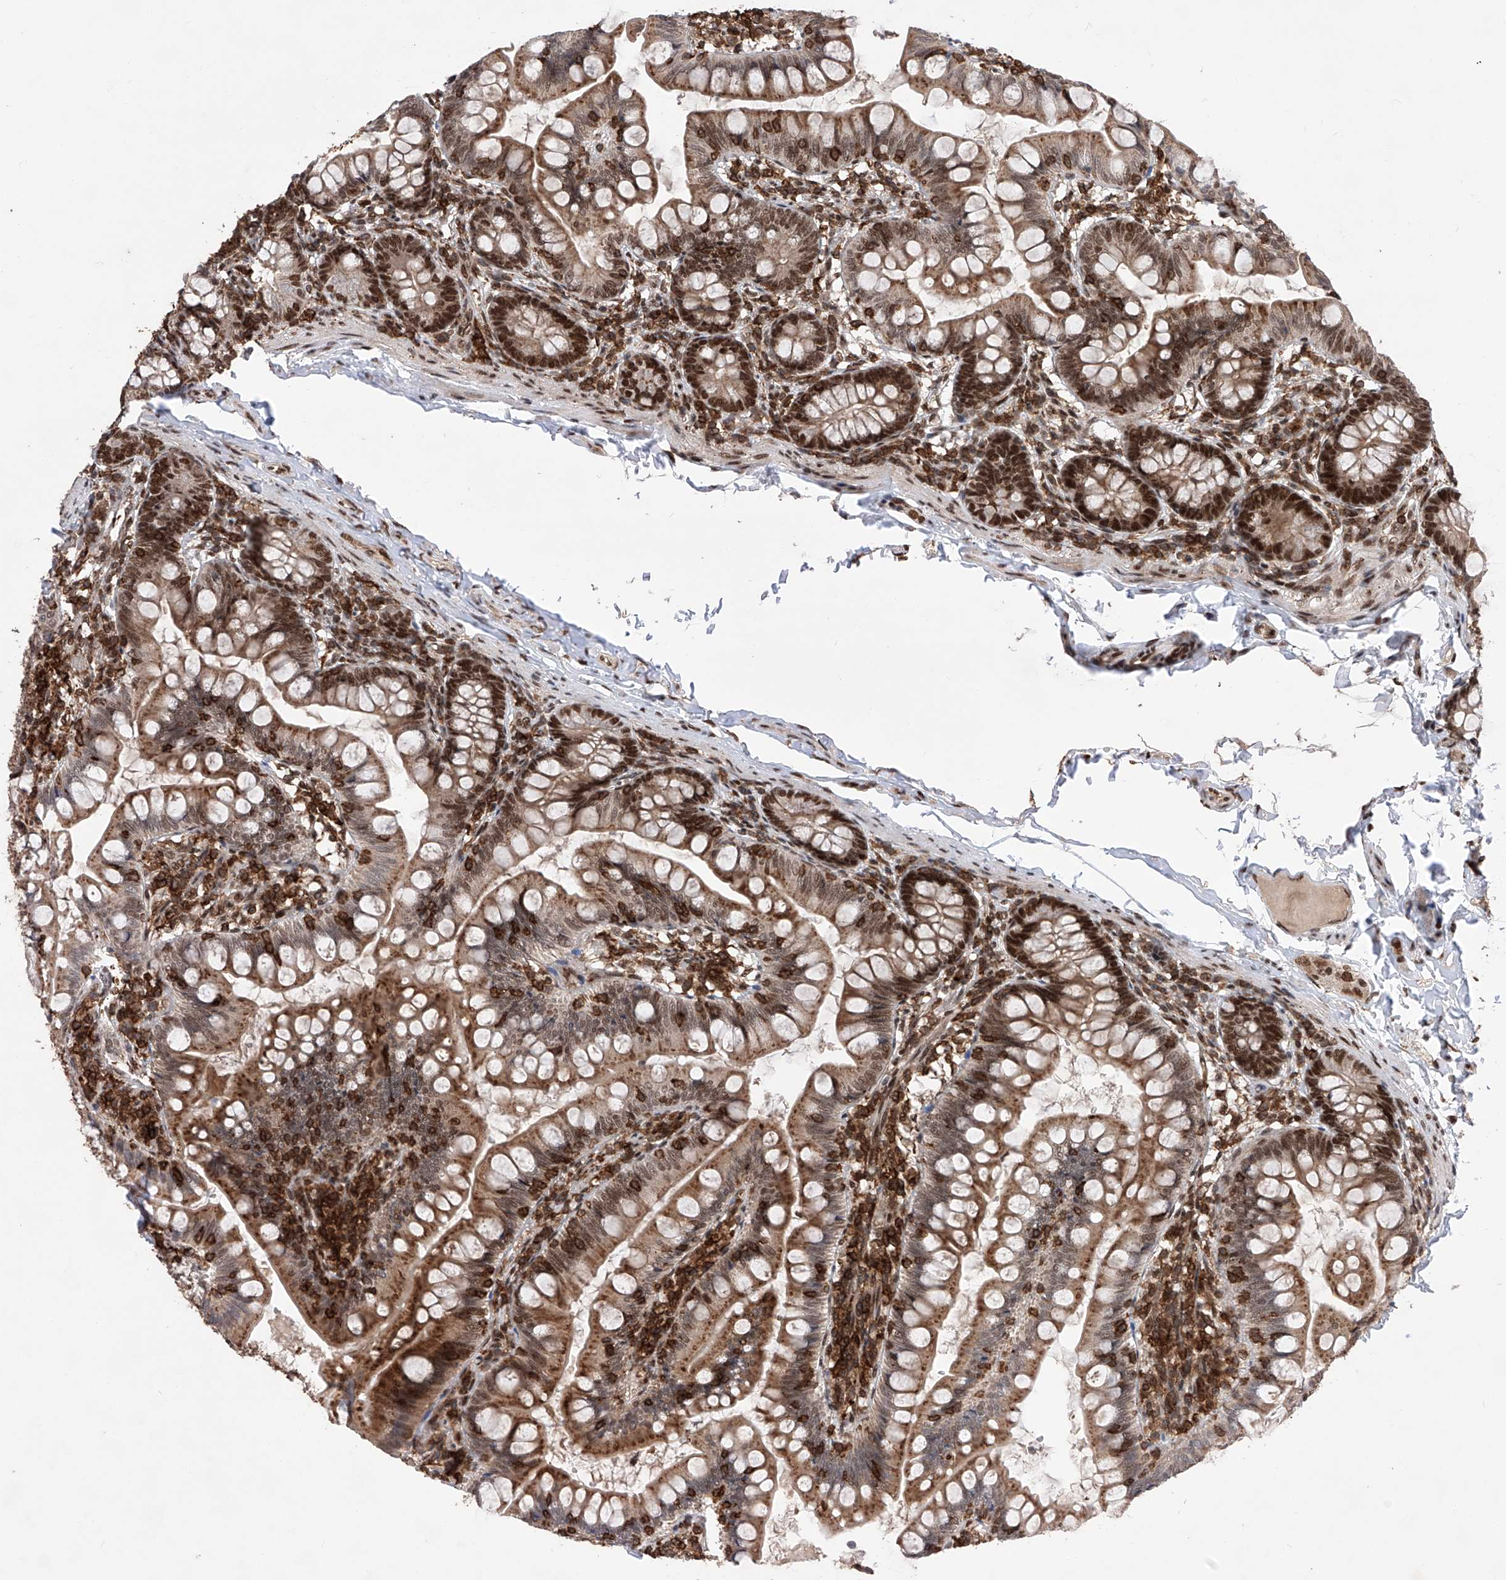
{"staining": {"intensity": "strong", "quantity": ">75%", "location": "cytoplasmic/membranous,nuclear"}, "tissue": "small intestine", "cell_type": "Glandular cells", "image_type": "normal", "snomed": [{"axis": "morphology", "description": "Normal tissue, NOS"}, {"axis": "topography", "description": "Small intestine"}], "caption": "Normal small intestine reveals strong cytoplasmic/membranous,nuclear positivity in about >75% of glandular cells, visualized by immunohistochemistry.", "gene": "ZNF280D", "patient": {"sex": "male", "age": 7}}